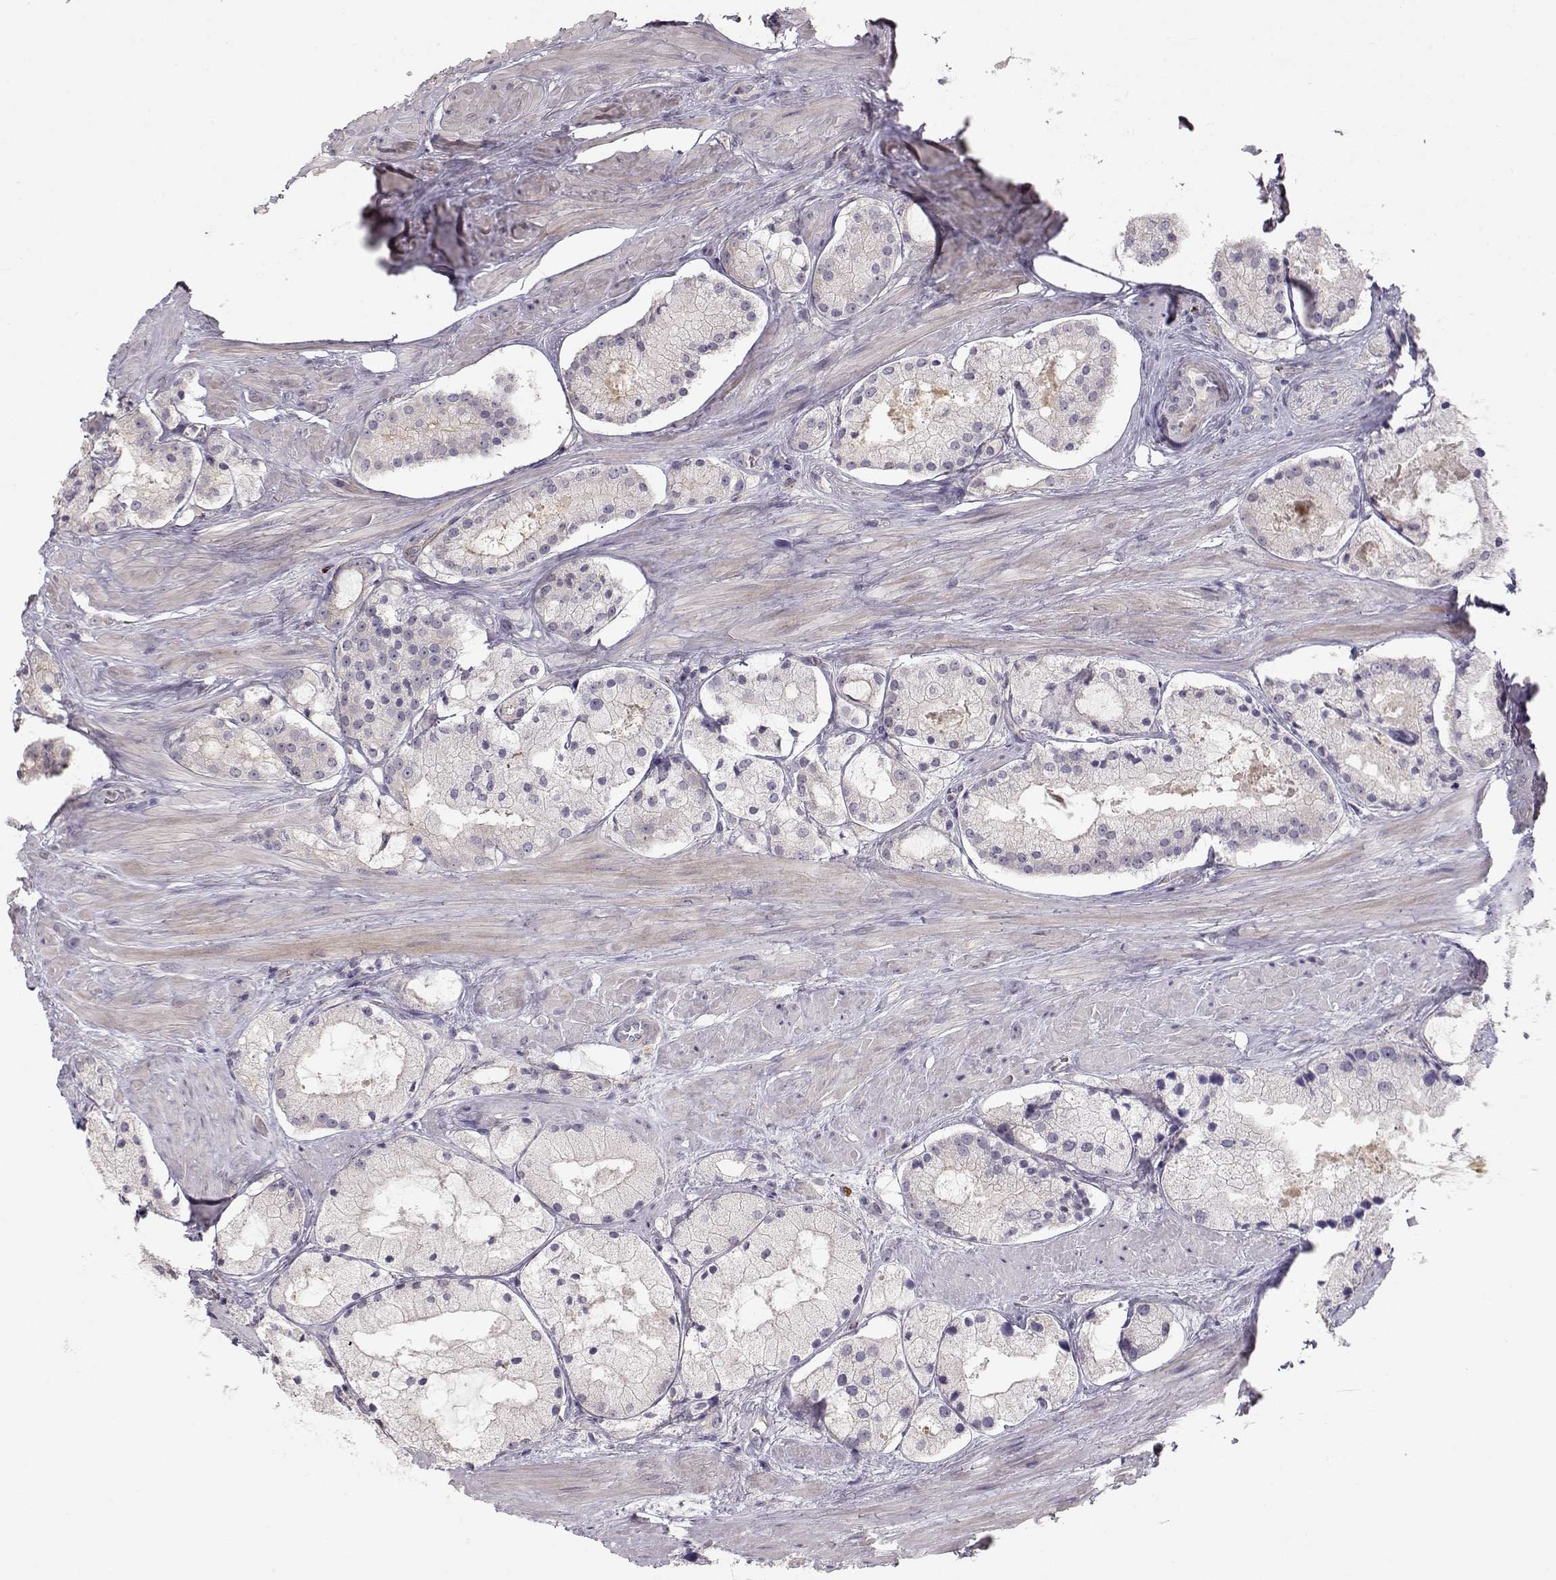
{"staining": {"intensity": "weak", "quantity": "<25%", "location": "cytoplasmic/membranous"}, "tissue": "prostate cancer", "cell_type": "Tumor cells", "image_type": "cancer", "snomed": [{"axis": "morphology", "description": "Adenocarcinoma, NOS"}, {"axis": "morphology", "description": "Adenocarcinoma, High grade"}, {"axis": "topography", "description": "Prostate"}], "caption": "Prostate cancer (adenocarcinoma) stained for a protein using immunohistochemistry (IHC) shows no positivity tumor cells.", "gene": "ARHGAP8", "patient": {"sex": "male", "age": 64}}